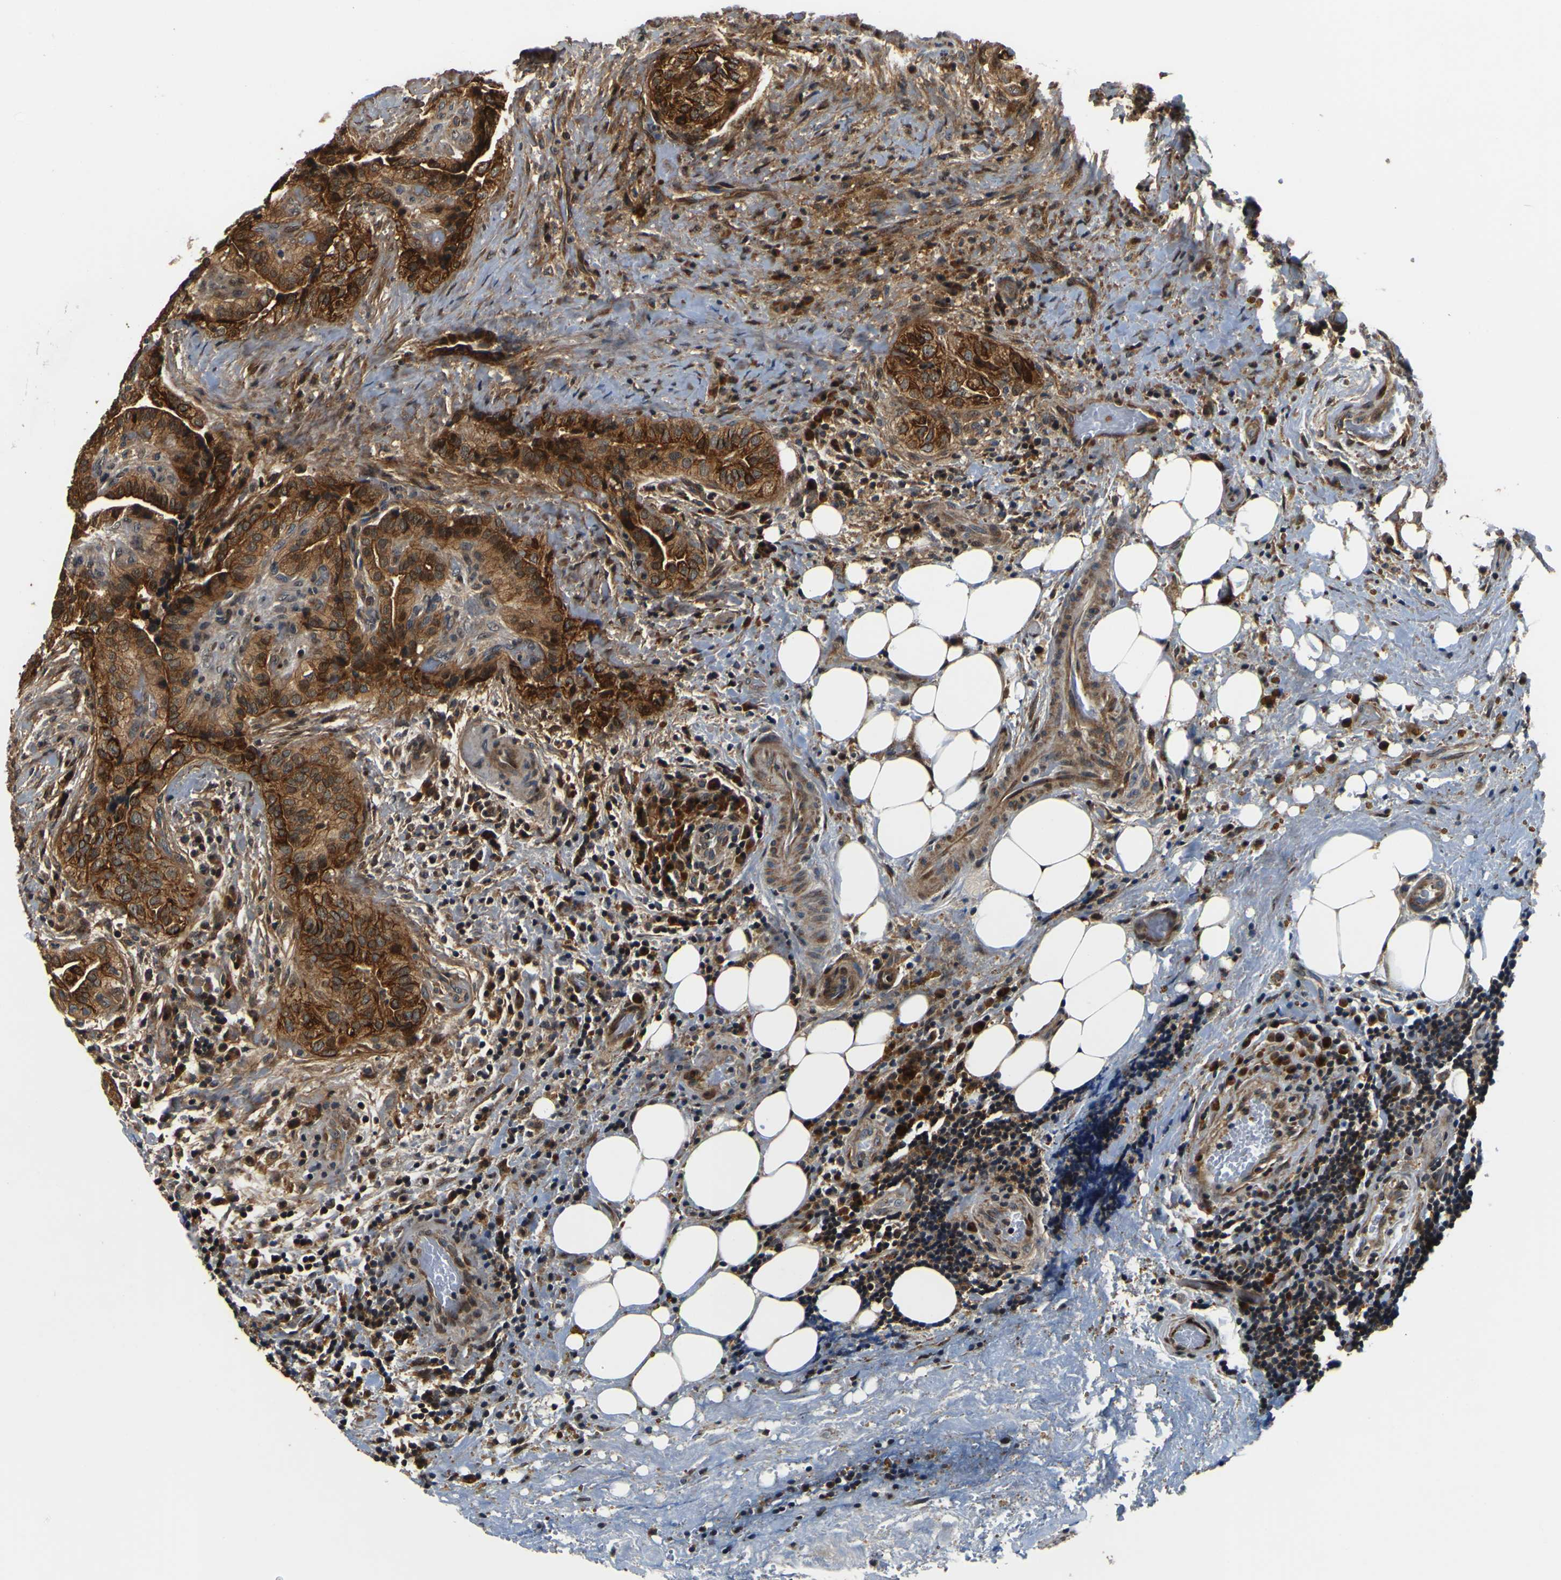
{"staining": {"intensity": "strong", "quantity": ">75%", "location": "cytoplasmic/membranous"}, "tissue": "thyroid cancer", "cell_type": "Tumor cells", "image_type": "cancer", "snomed": [{"axis": "morphology", "description": "Papillary adenocarcinoma, NOS"}, {"axis": "topography", "description": "Thyroid gland"}], "caption": "A high-resolution image shows immunohistochemistry (IHC) staining of papillary adenocarcinoma (thyroid), which shows strong cytoplasmic/membranous expression in approximately >75% of tumor cells.", "gene": "LRP4", "patient": {"sex": "male", "age": 77}}